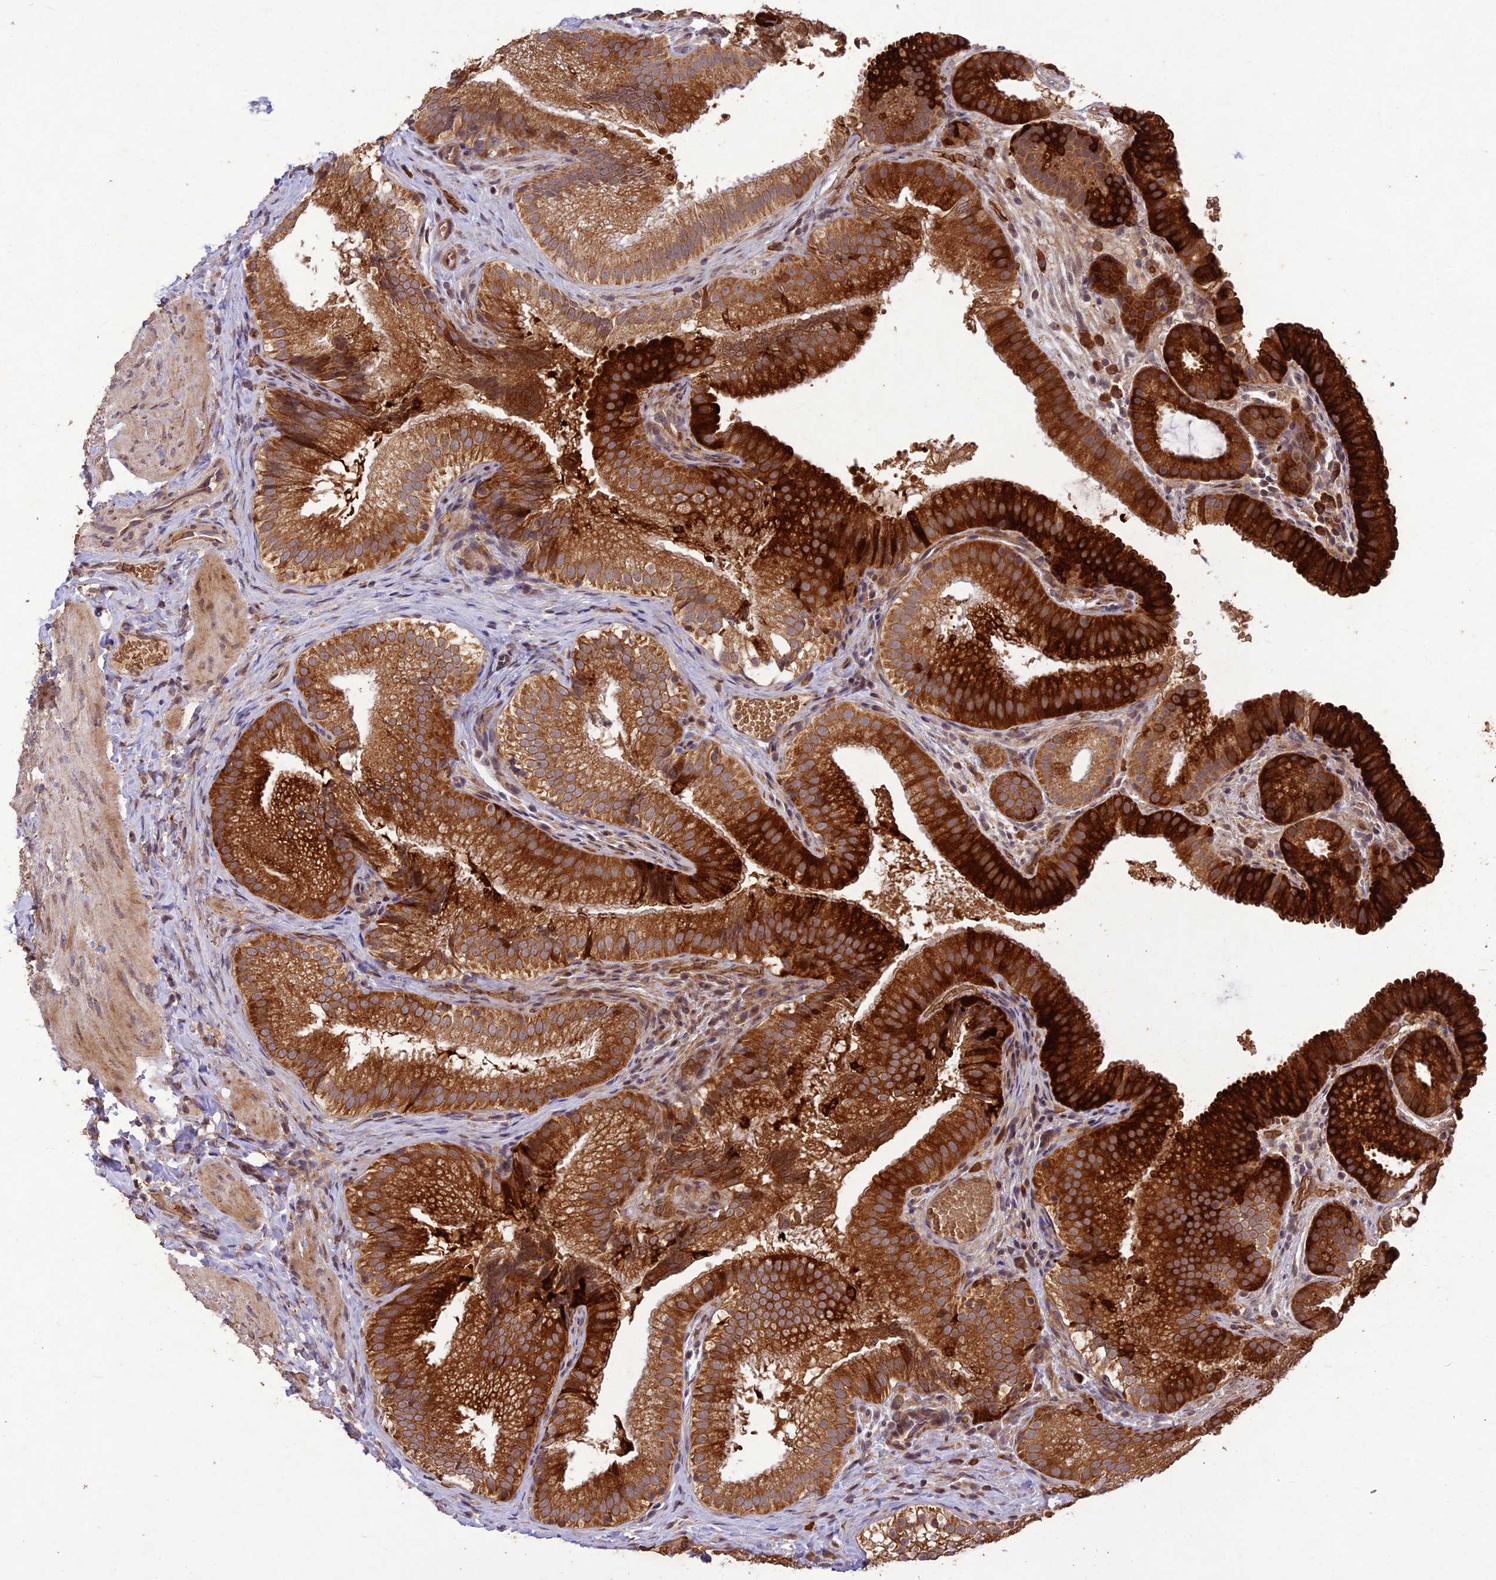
{"staining": {"intensity": "strong", "quantity": ">75%", "location": "cytoplasmic/membranous"}, "tissue": "gallbladder", "cell_type": "Glandular cells", "image_type": "normal", "snomed": [{"axis": "morphology", "description": "Normal tissue, NOS"}, {"axis": "topography", "description": "Gallbladder"}], "caption": "Immunohistochemical staining of unremarkable human gallbladder reveals high levels of strong cytoplasmic/membranous positivity in approximately >75% of glandular cells. The protein of interest is stained brown, and the nuclei are stained in blue (DAB (3,3'-diaminobenzidine) IHC with brightfield microscopy, high magnification).", "gene": "PPP1R11", "patient": {"sex": "female", "age": 30}}